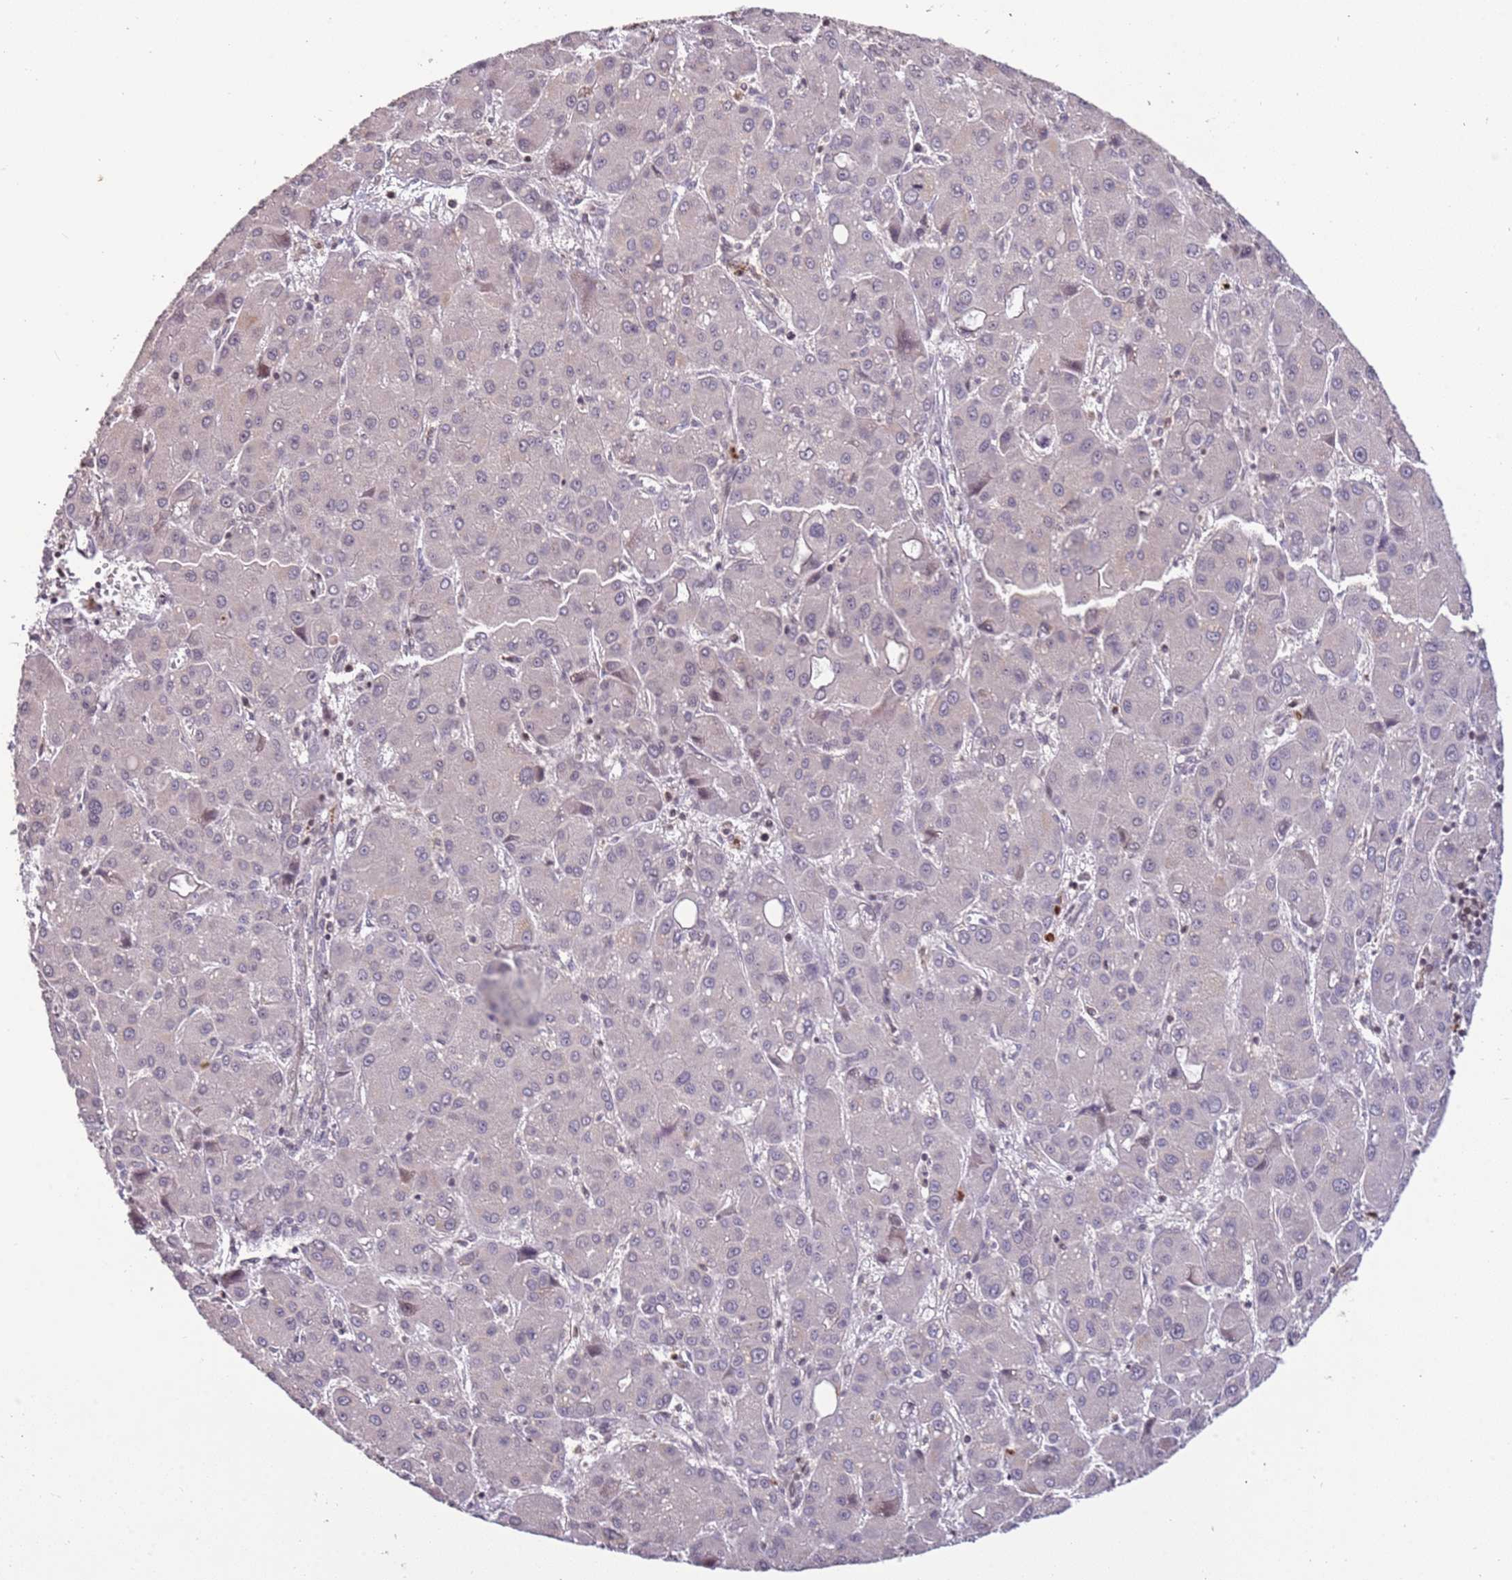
{"staining": {"intensity": "negative", "quantity": "none", "location": "none"}, "tissue": "liver cancer", "cell_type": "Tumor cells", "image_type": "cancer", "snomed": [{"axis": "morphology", "description": "Carcinoma, Hepatocellular, NOS"}, {"axis": "topography", "description": "Liver"}], "caption": "A histopathology image of liver cancer (hepatocellular carcinoma) stained for a protein exhibits no brown staining in tumor cells.", "gene": "SLC16A4", "patient": {"sex": "male", "age": 55}}